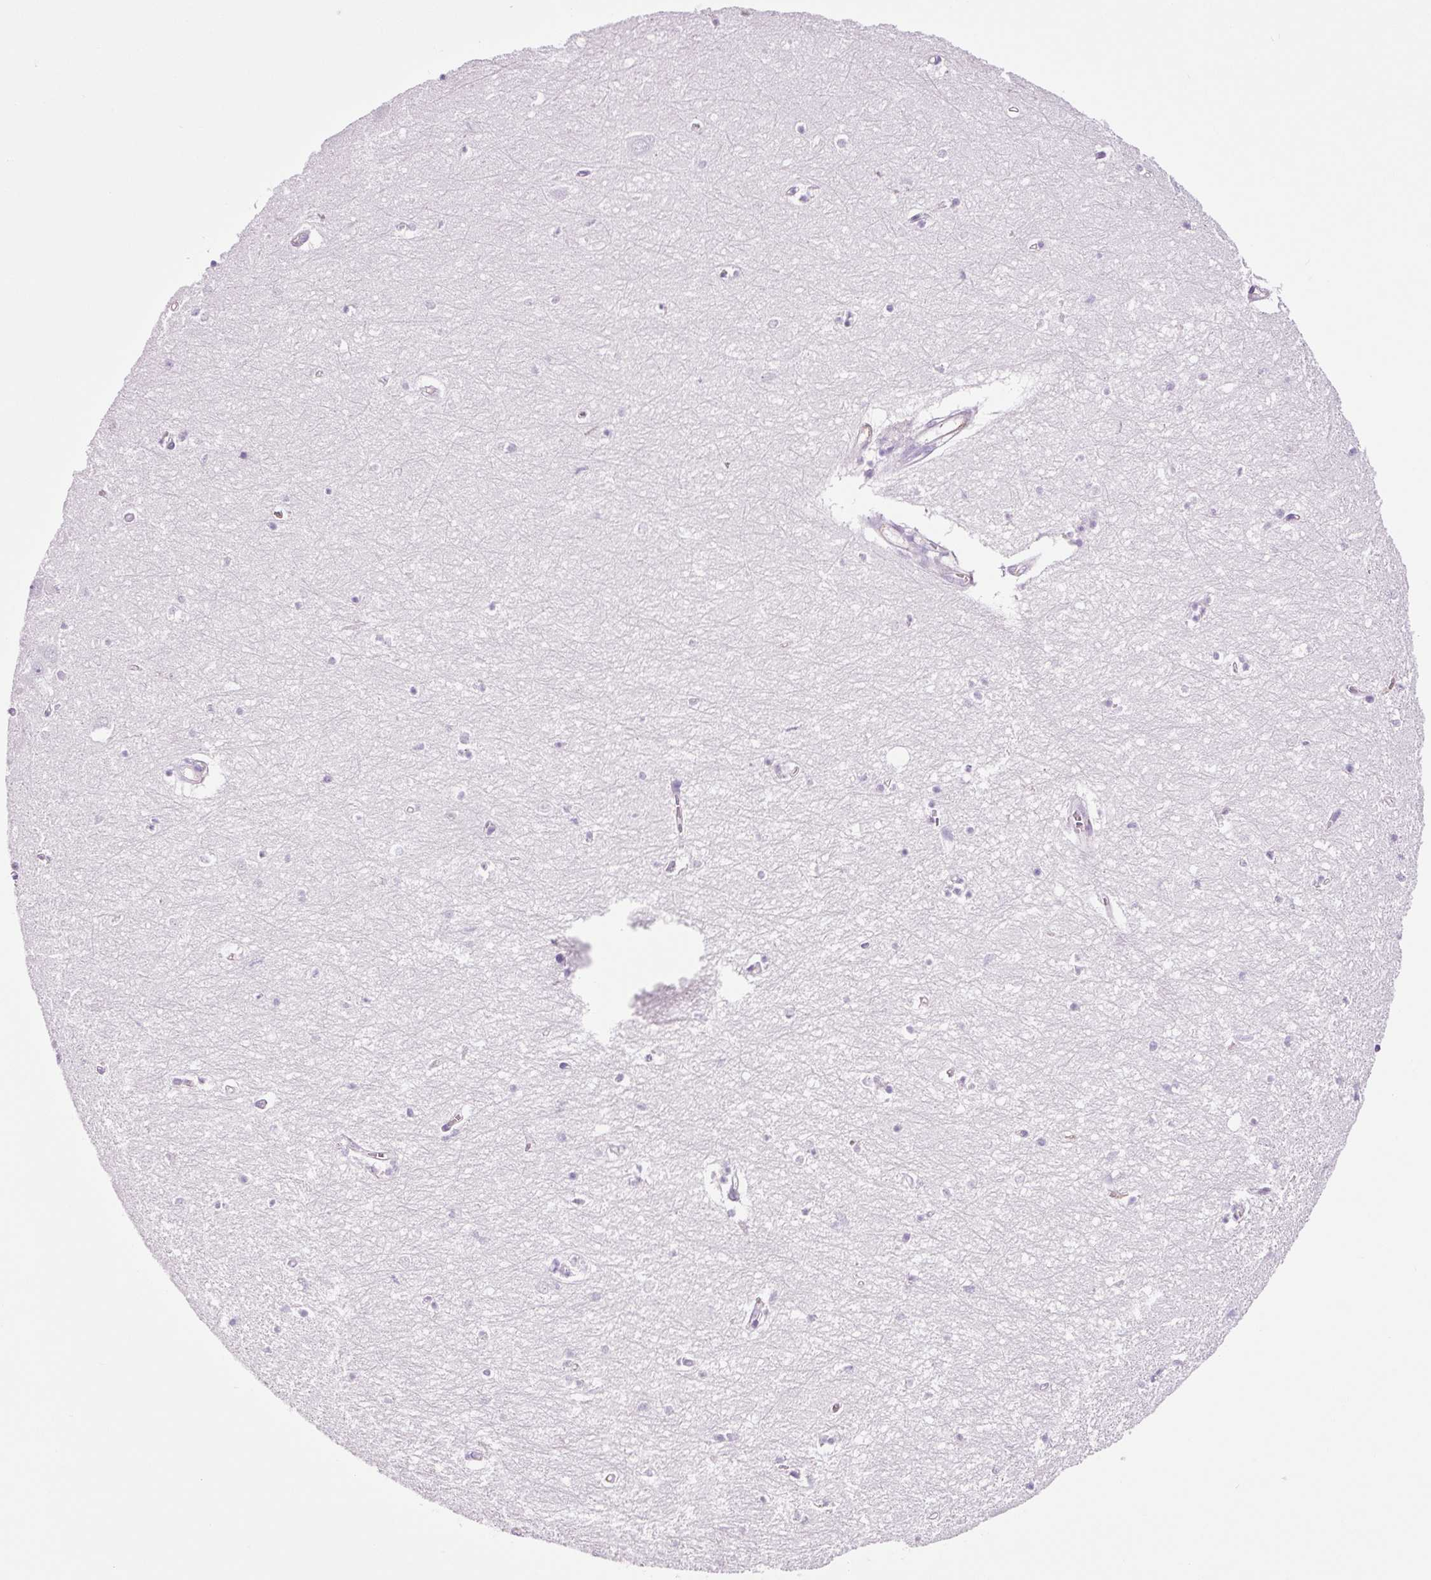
{"staining": {"intensity": "negative", "quantity": "none", "location": "none"}, "tissue": "hippocampus", "cell_type": "Glial cells", "image_type": "normal", "snomed": [{"axis": "morphology", "description": "Normal tissue, NOS"}, {"axis": "topography", "description": "Hippocampus"}], "caption": "This is an IHC image of unremarkable hippocampus. There is no expression in glial cells.", "gene": "ADSS1", "patient": {"sex": "female", "age": 64}}